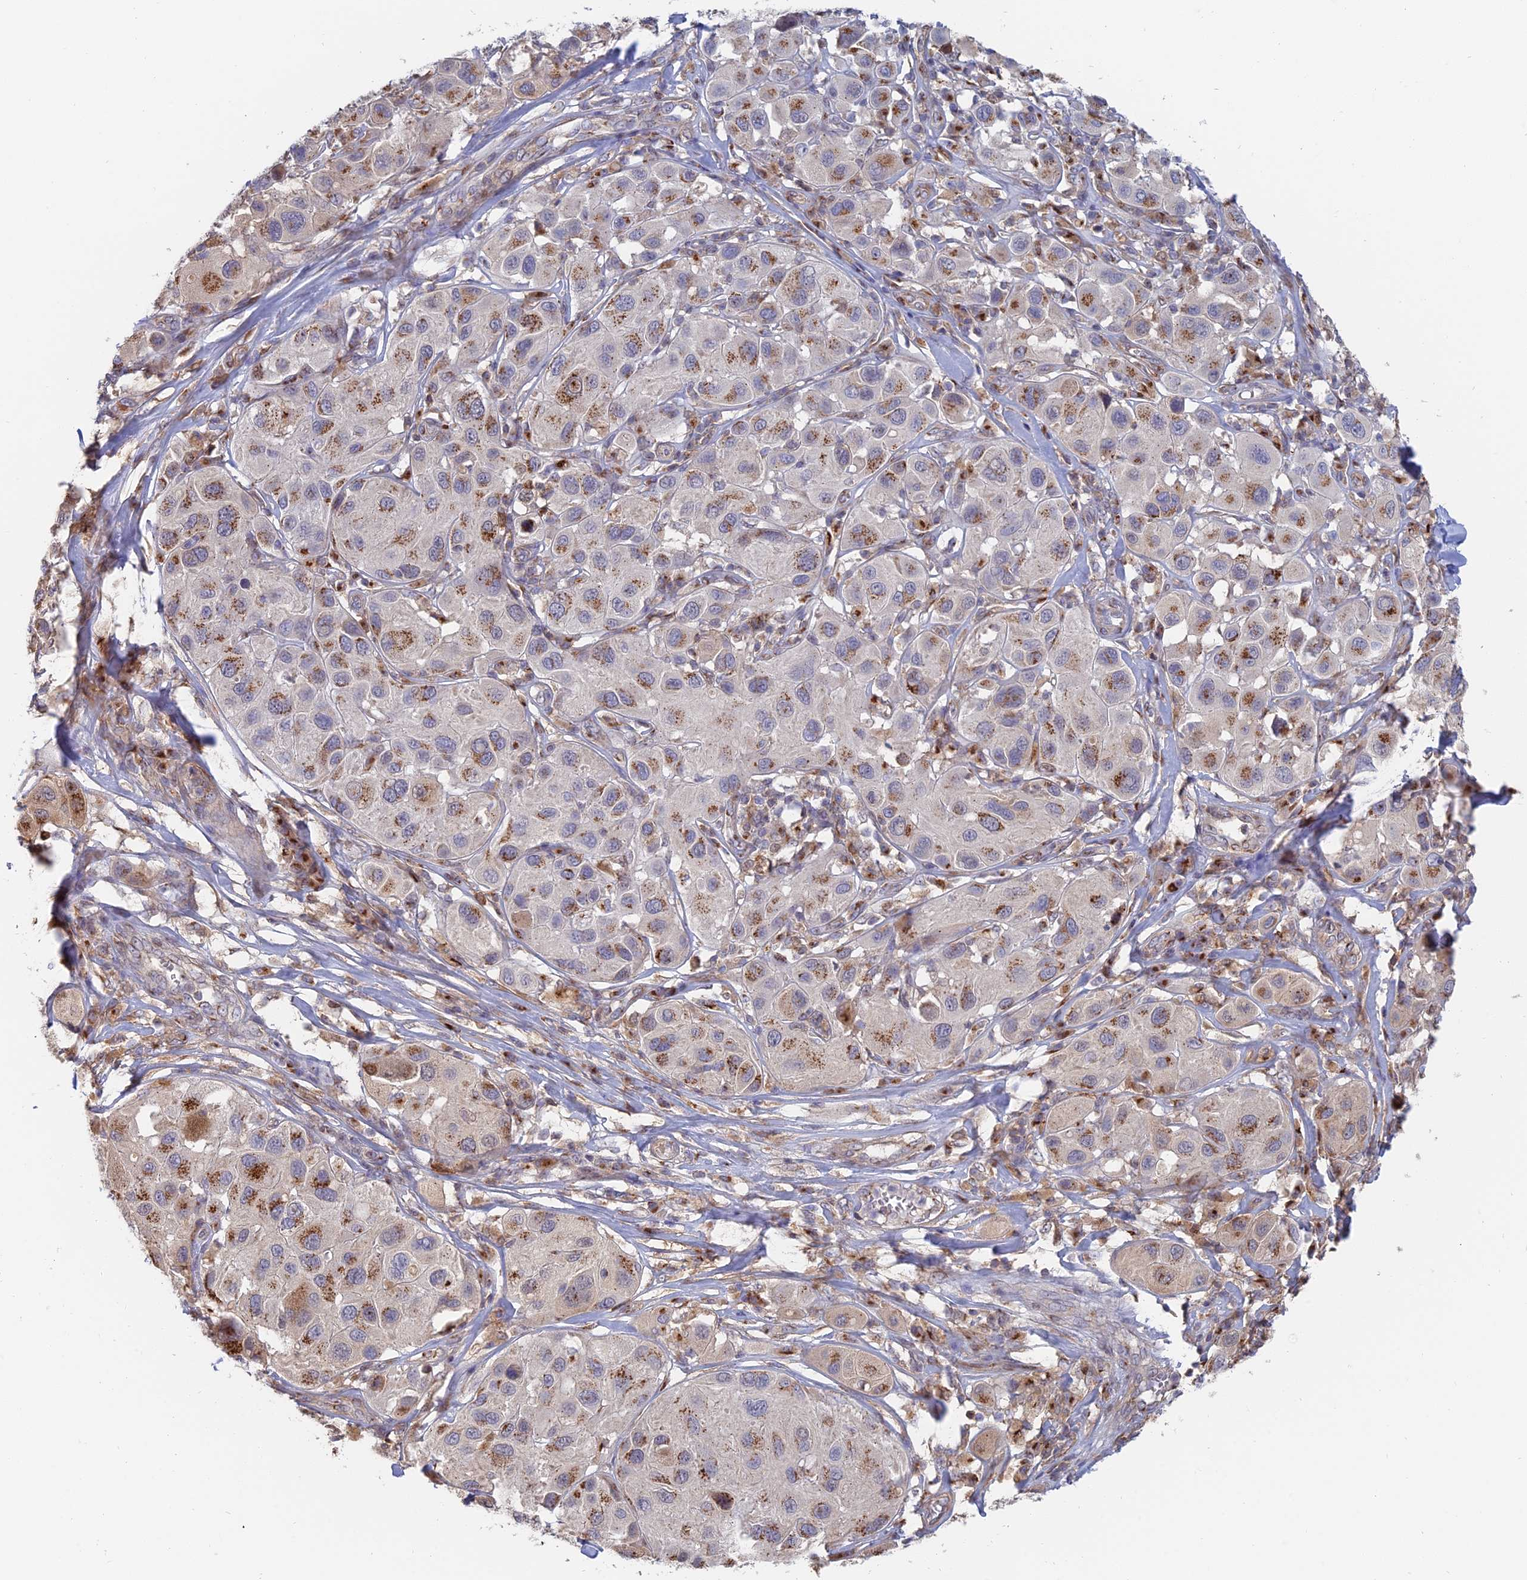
{"staining": {"intensity": "moderate", "quantity": ">75%", "location": "cytoplasmic/membranous"}, "tissue": "melanoma", "cell_type": "Tumor cells", "image_type": "cancer", "snomed": [{"axis": "morphology", "description": "Malignant melanoma, Metastatic site"}, {"axis": "topography", "description": "Skin"}], "caption": "Tumor cells exhibit medium levels of moderate cytoplasmic/membranous positivity in approximately >75% of cells in melanoma. (Brightfield microscopy of DAB IHC at high magnification).", "gene": "HS2ST1", "patient": {"sex": "male", "age": 41}}